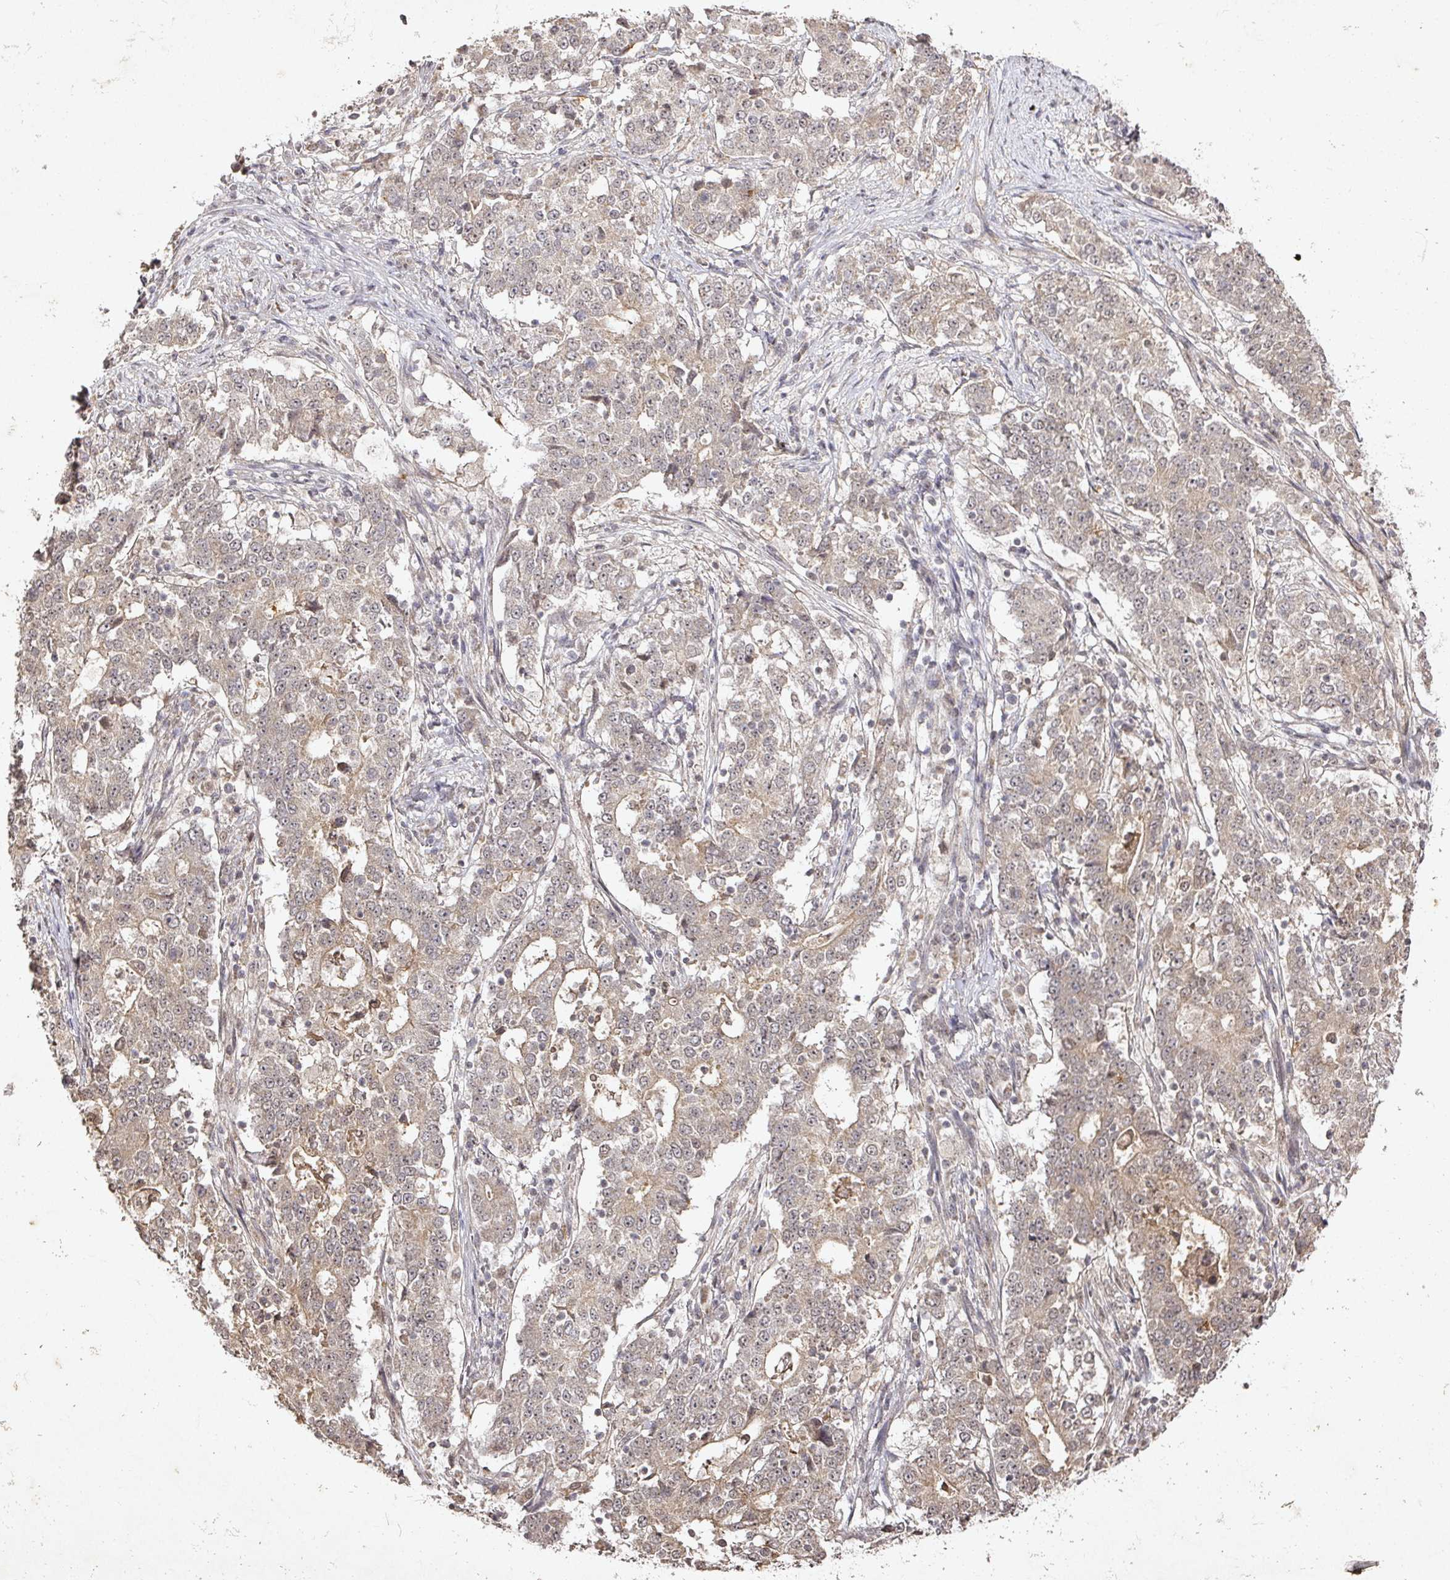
{"staining": {"intensity": "weak", "quantity": "25%-75%", "location": "cytoplasmic/membranous"}, "tissue": "stomach cancer", "cell_type": "Tumor cells", "image_type": "cancer", "snomed": [{"axis": "morphology", "description": "Adenocarcinoma, NOS"}, {"axis": "topography", "description": "Stomach"}], "caption": "There is low levels of weak cytoplasmic/membranous positivity in tumor cells of stomach adenocarcinoma, as demonstrated by immunohistochemical staining (brown color).", "gene": "CAPN5", "patient": {"sex": "male", "age": 59}}